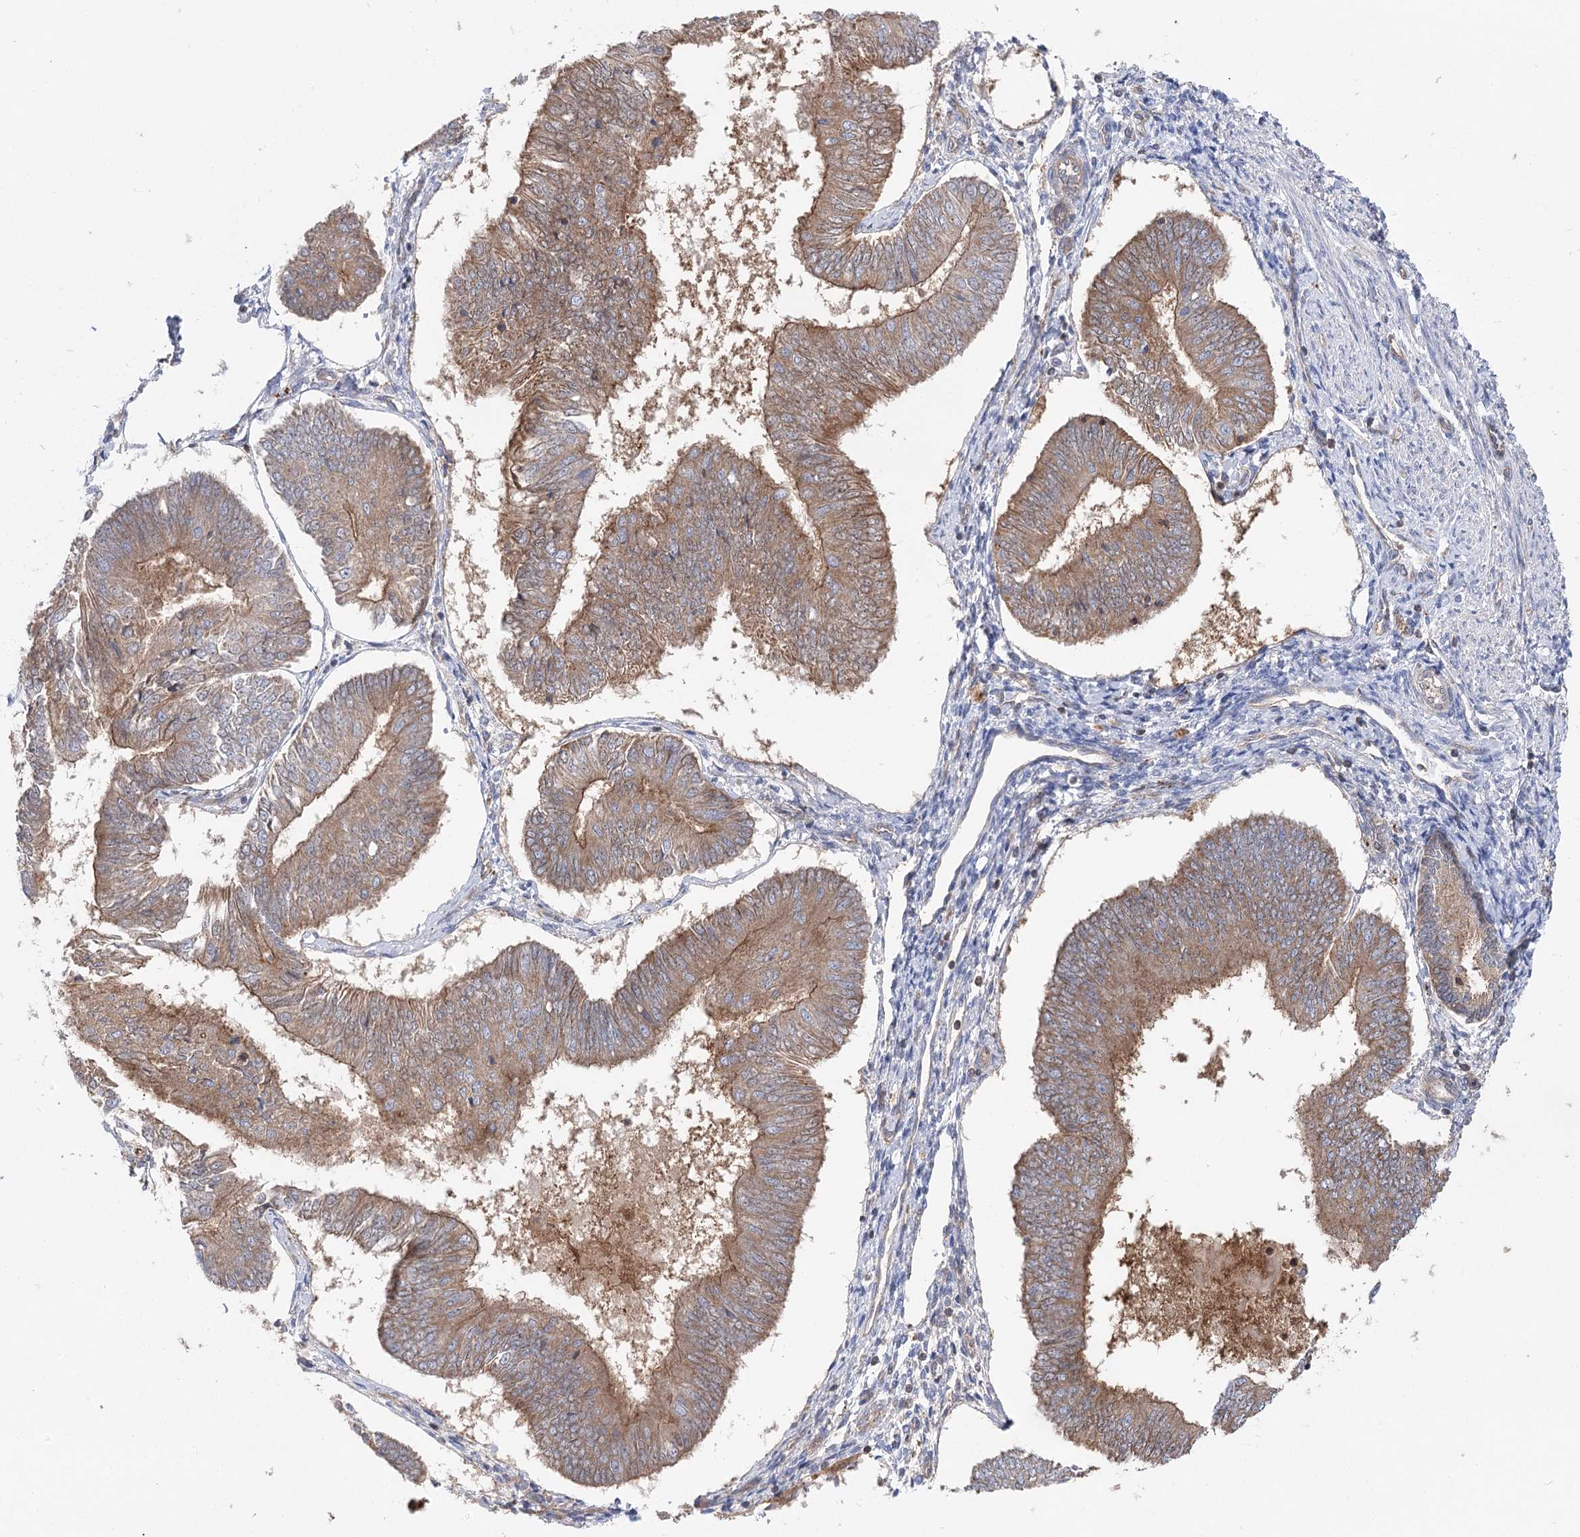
{"staining": {"intensity": "moderate", "quantity": ">75%", "location": "cytoplasmic/membranous"}, "tissue": "endometrial cancer", "cell_type": "Tumor cells", "image_type": "cancer", "snomed": [{"axis": "morphology", "description": "Adenocarcinoma, NOS"}, {"axis": "topography", "description": "Endometrium"}], "caption": "Adenocarcinoma (endometrial) stained with immunohistochemistry exhibits moderate cytoplasmic/membranous staining in about >75% of tumor cells.", "gene": "VPS37B", "patient": {"sex": "female", "age": 58}}